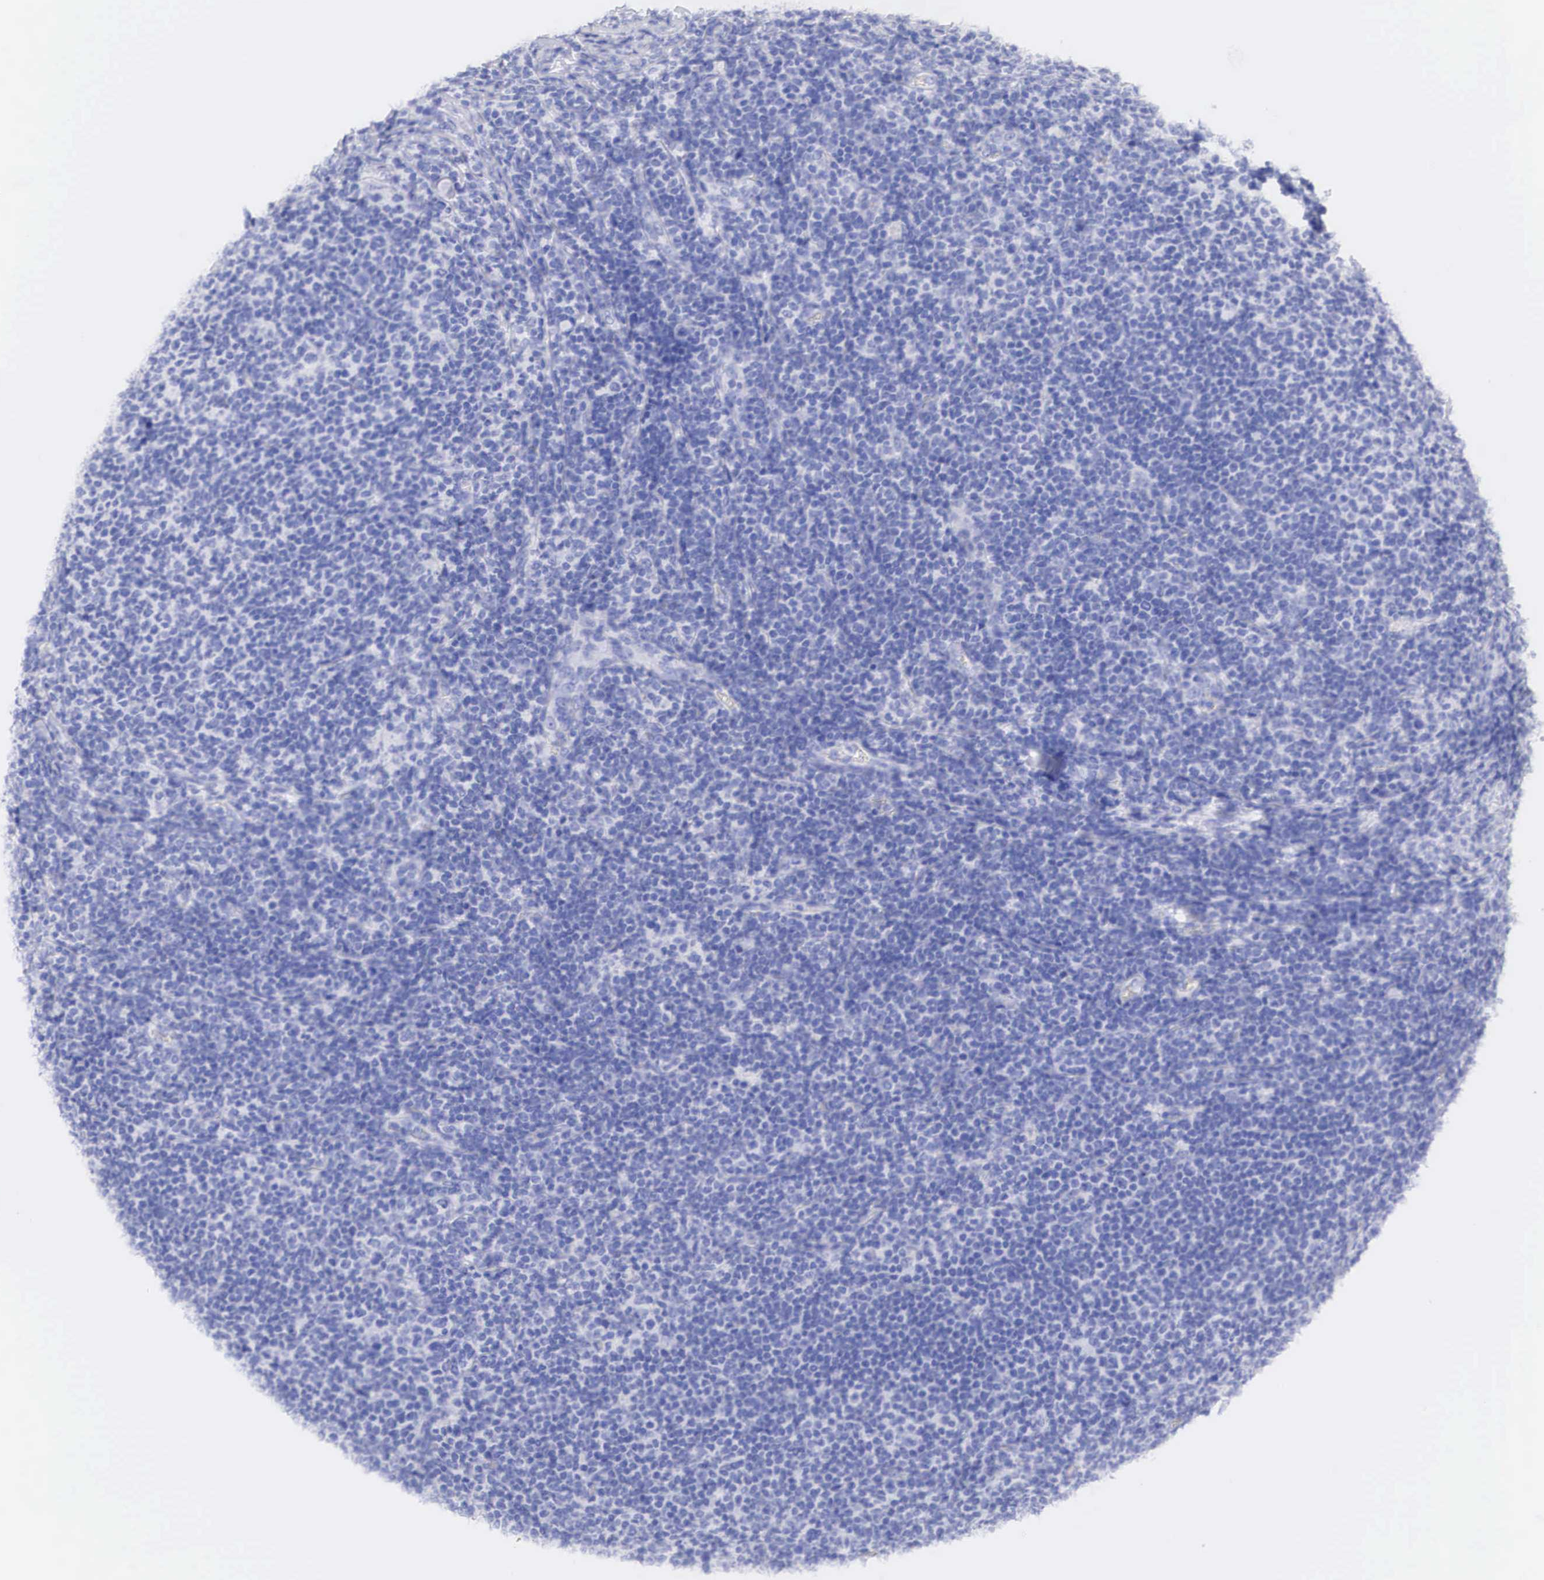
{"staining": {"intensity": "negative", "quantity": "none", "location": "none"}, "tissue": "lymphoma", "cell_type": "Tumor cells", "image_type": "cancer", "snomed": [{"axis": "morphology", "description": "Malignant lymphoma, non-Hodgkin's type, Low grade"}, {"axis": "topography", "description": "Lymph node"}], "caption": "Lymphoma was stained to show a protein in brown. There is no significant staining in tumor cells.", "gene": "ERBB2", "patient": {"sex": "male", "age": 74}}